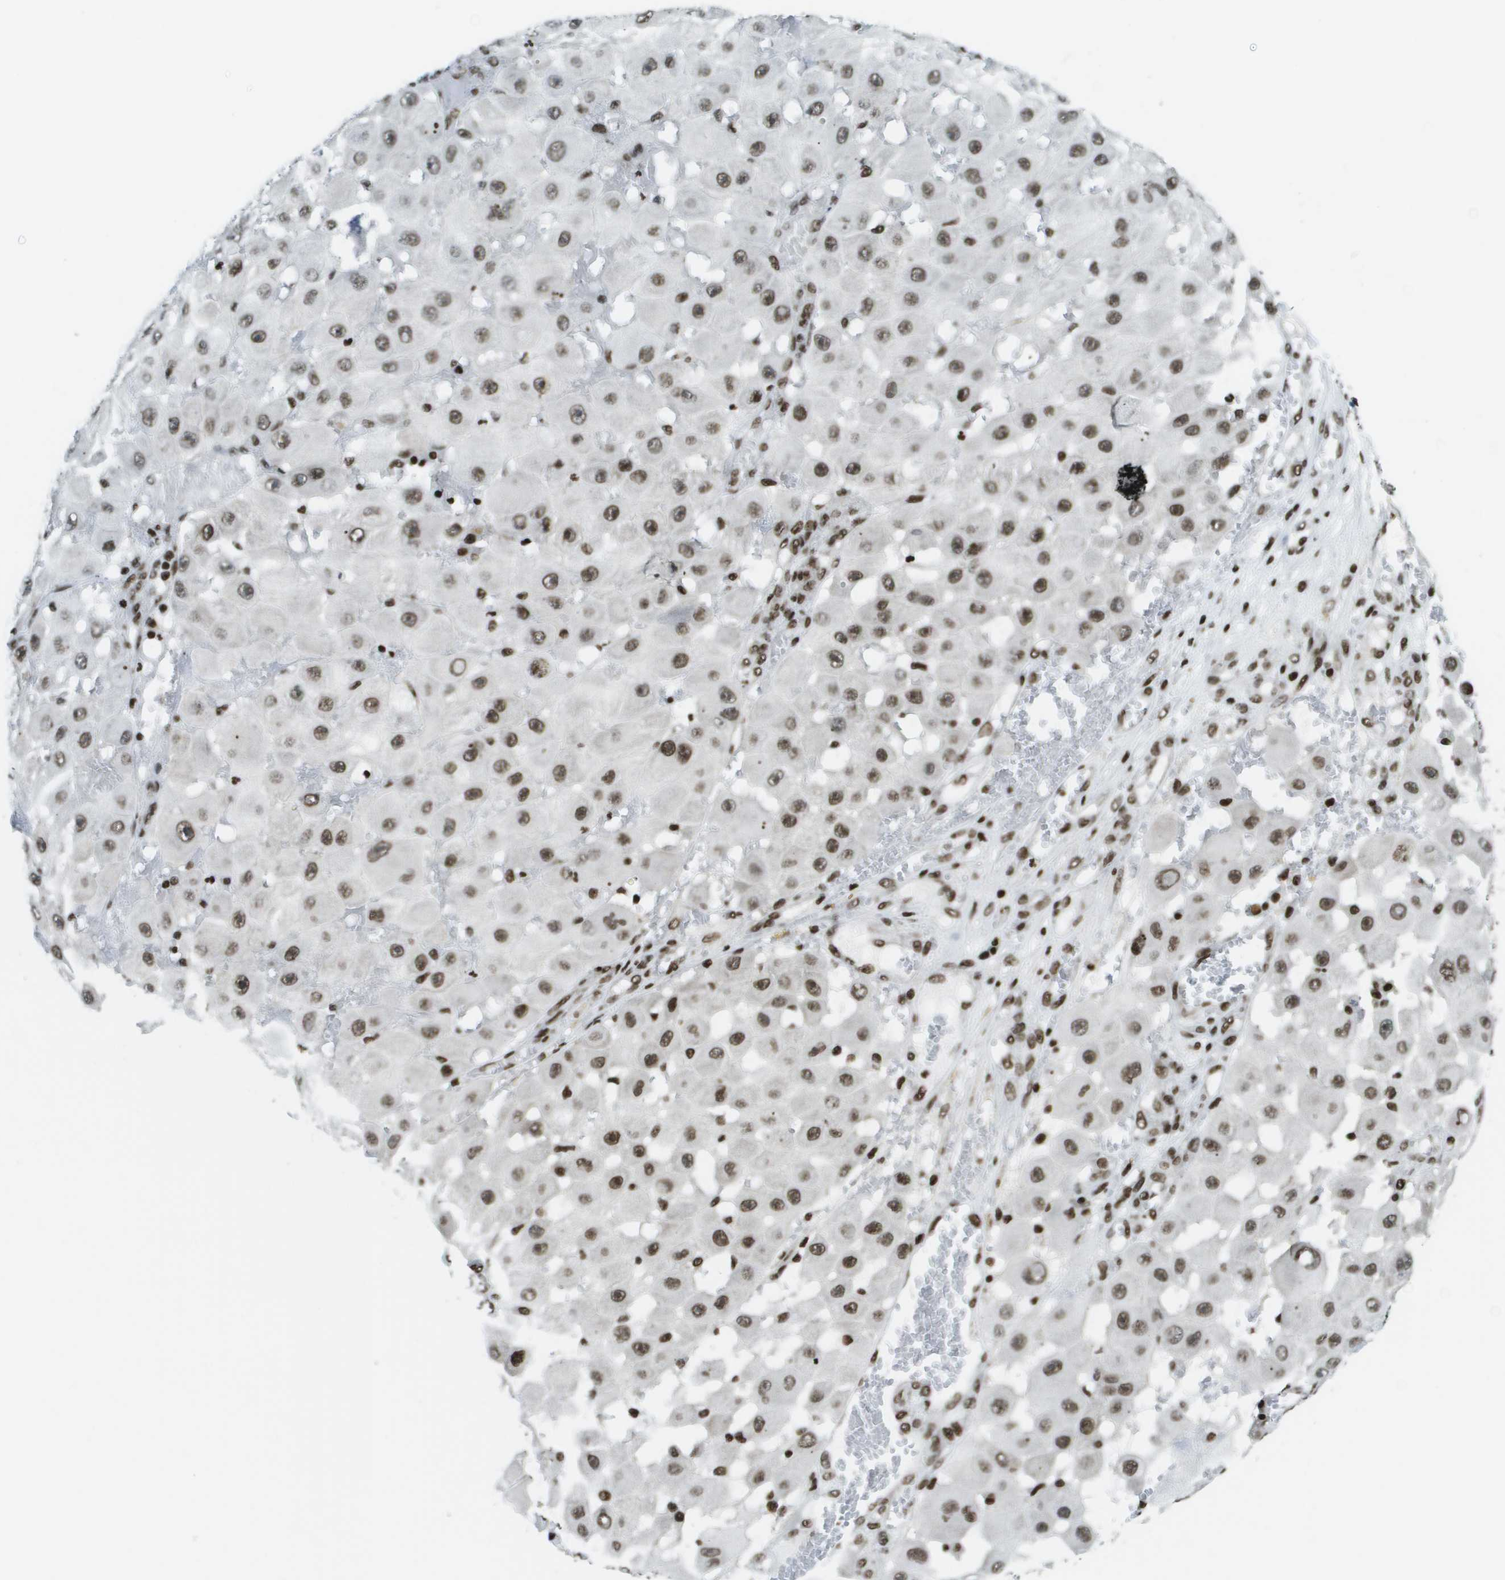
{"staining": {"intensity": "strong", "quantity": ">75%", "location": "nuclear"}, "tissue": "melanoma", "cell_type": "Tumor cells", "image_type": "cancer", "snomed": [{"axis": "morphology", "description": "Malignant melanoma, NOS"}, {"axis": "topography", "description": "Skin"}], "caption": "IHC photomicrograph of melanoma stained for a protein (brown), which shows high levels of strong nuclear expression in approximately >75% of tumor cells.", "gene": "GLYR1", "patient": {"sex": "female", "age": 81}}